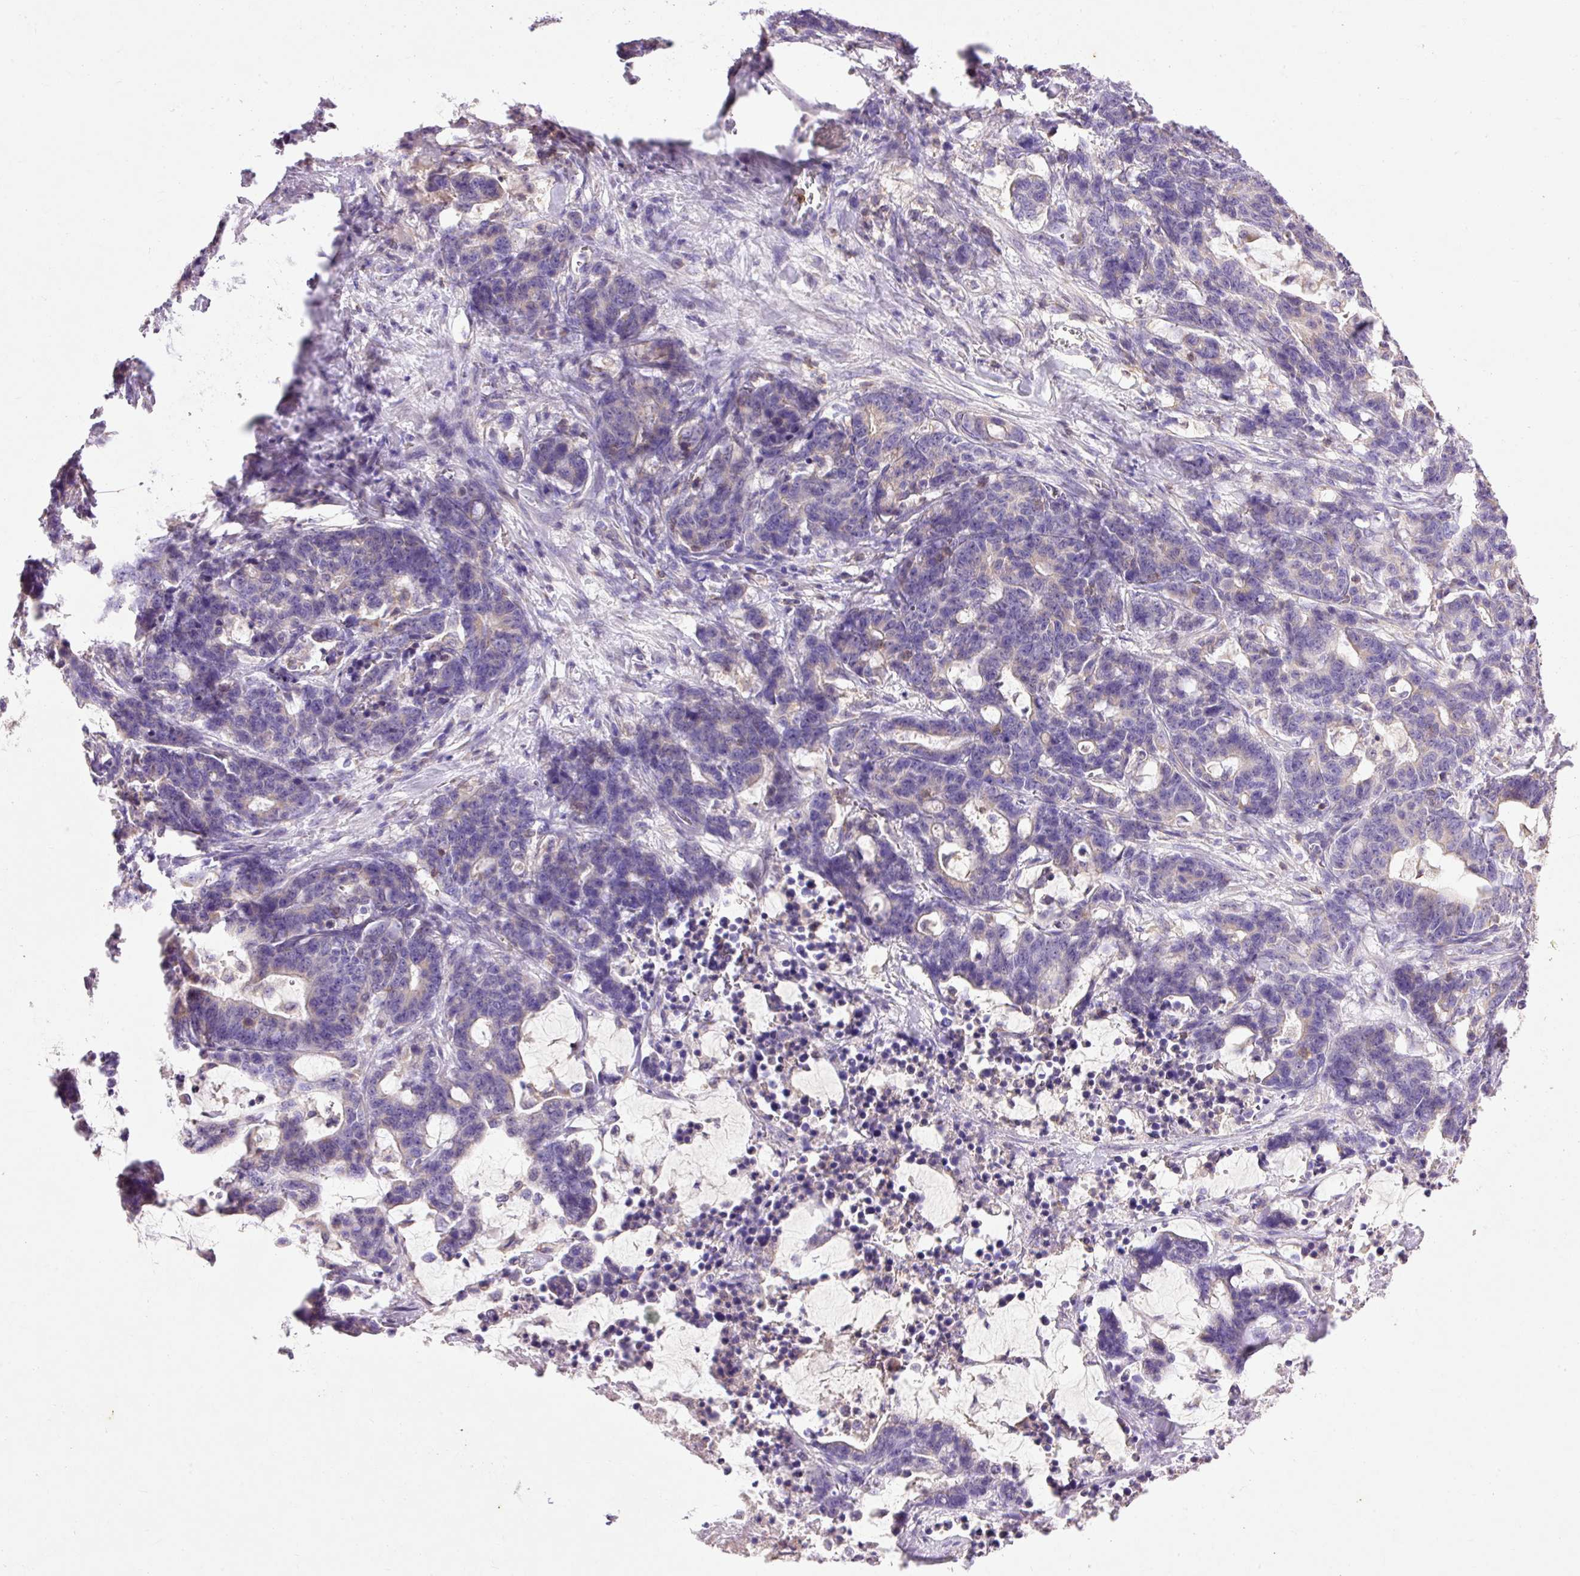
{"staining": {"intensity": "negative", "quantity": "none", "location": "none"}, "tissue": "stomach cancer", "cell_type": "Tumor cells", "image_type": "cancer", "snomed": [{"axis": "morphology", "description": "Normal tissue, NOS"}, {"axis": "morphology", "description": "Adenocarcinoma, NOS"}, {"axis": "topography", "description": "Stomach"}], "caption": "DAB immunohistochemical staining of human adenocarcinoma (stomach) shows no significant positivity in tumor cells. (Immunohistochemistry, brightfield microscopy, high magnification).", "gene": "IMMT", "patient": {"sex": "female", "age": 64}}